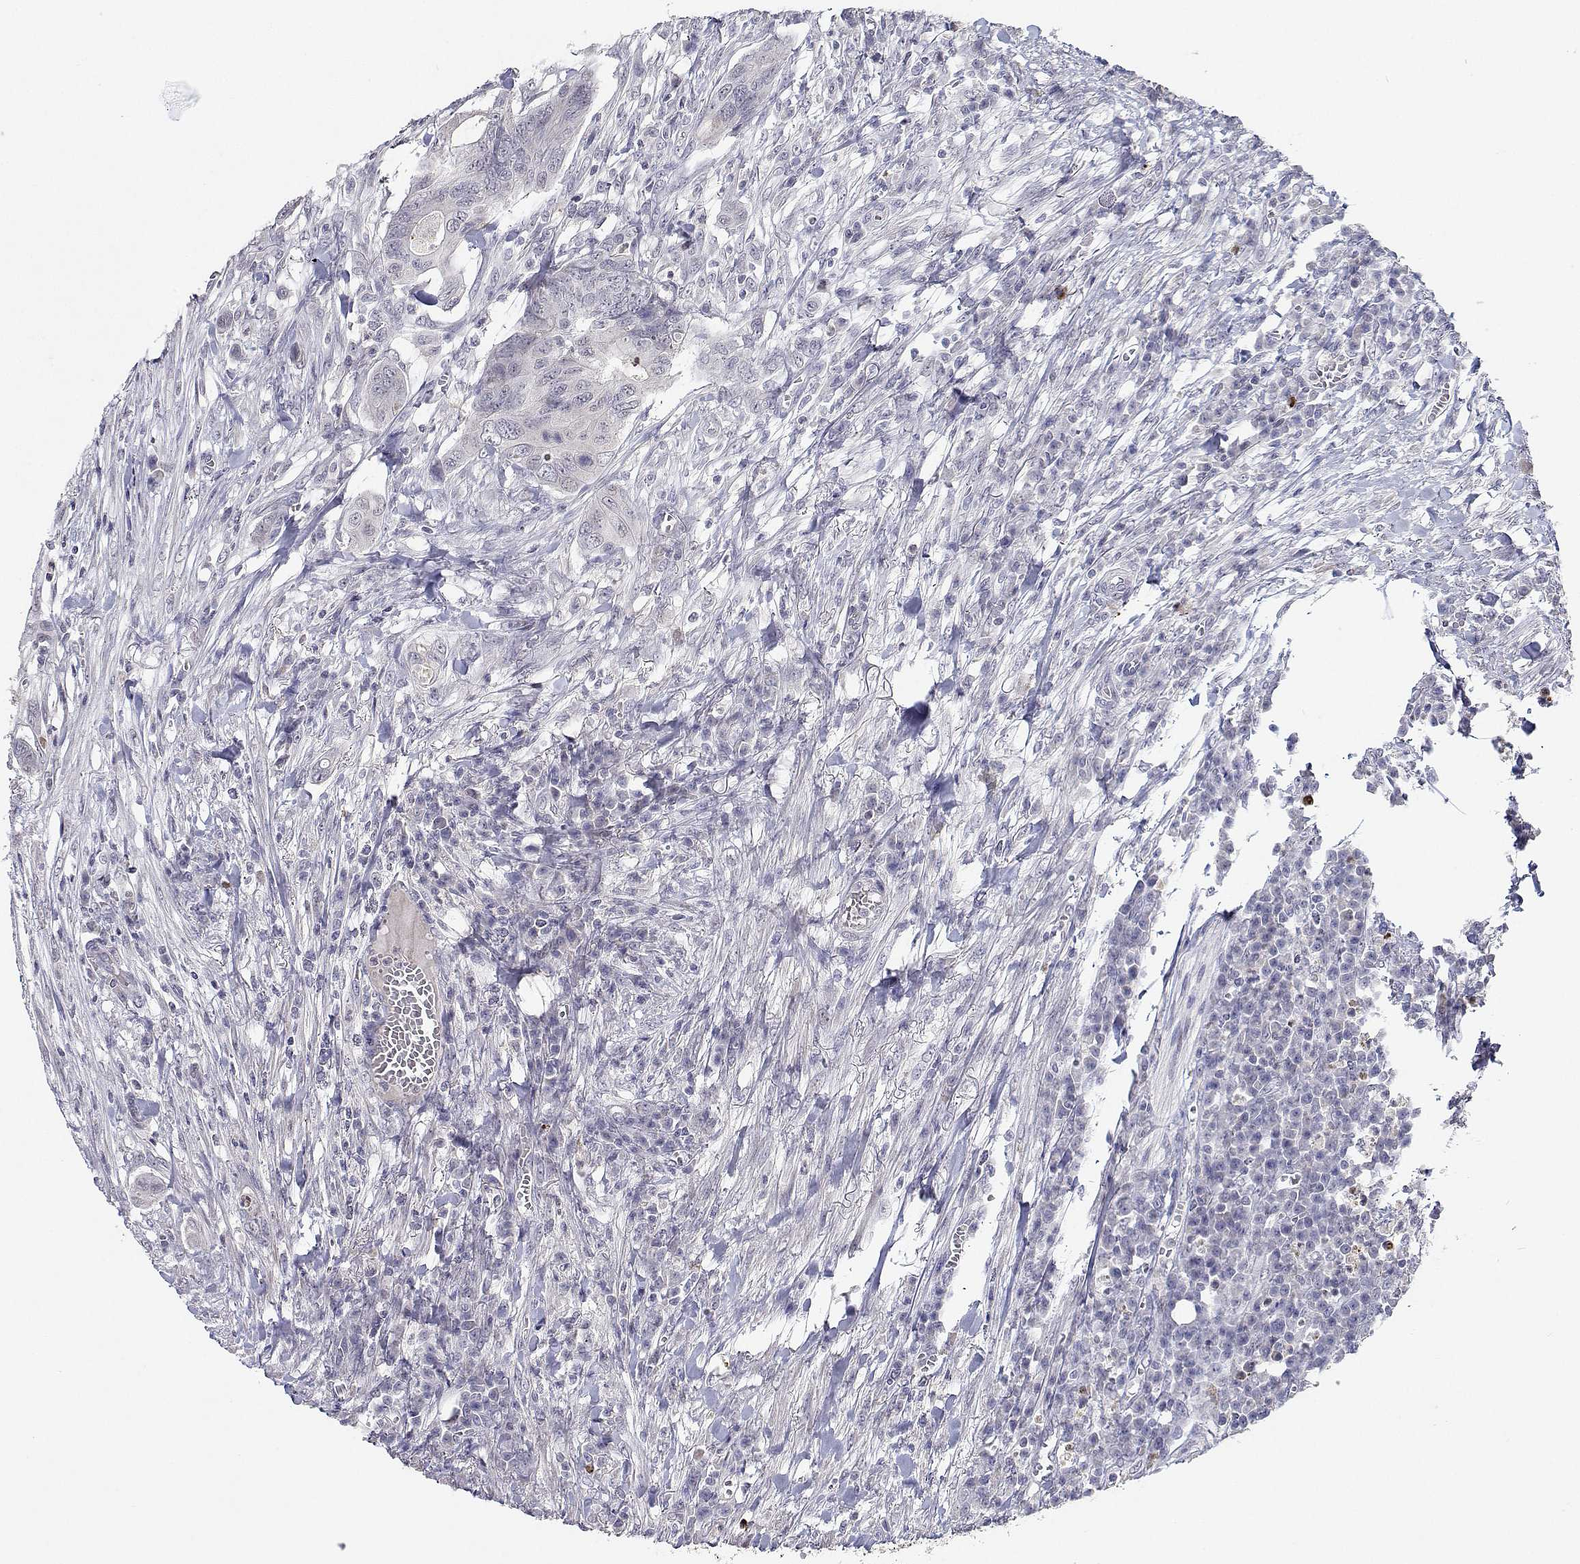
{"staining": {"intensity": "negative", "quantity": "none", "location": "none"}, "tissue": "colorectal cancer", "cell_type": "Tumor cells", "image_type": "cancer", "snomed": [{"axis": "morphology", "description": "Adenocarcinoma, NOS"}, {"axis": "topography", "description": "Colon"}], "caption": "Immunohistochemistry image of neoplastic tissue: colorectal adenocarcinoma stained with DAB displays no significant protein positivity in tumor cells. (DAB (3,3'-diaminobenzidine) IHC visualized using brightfield microscopy, high magnification).", "gene": "RBPJL", "patient": {"sex": "male", "age": 65}}